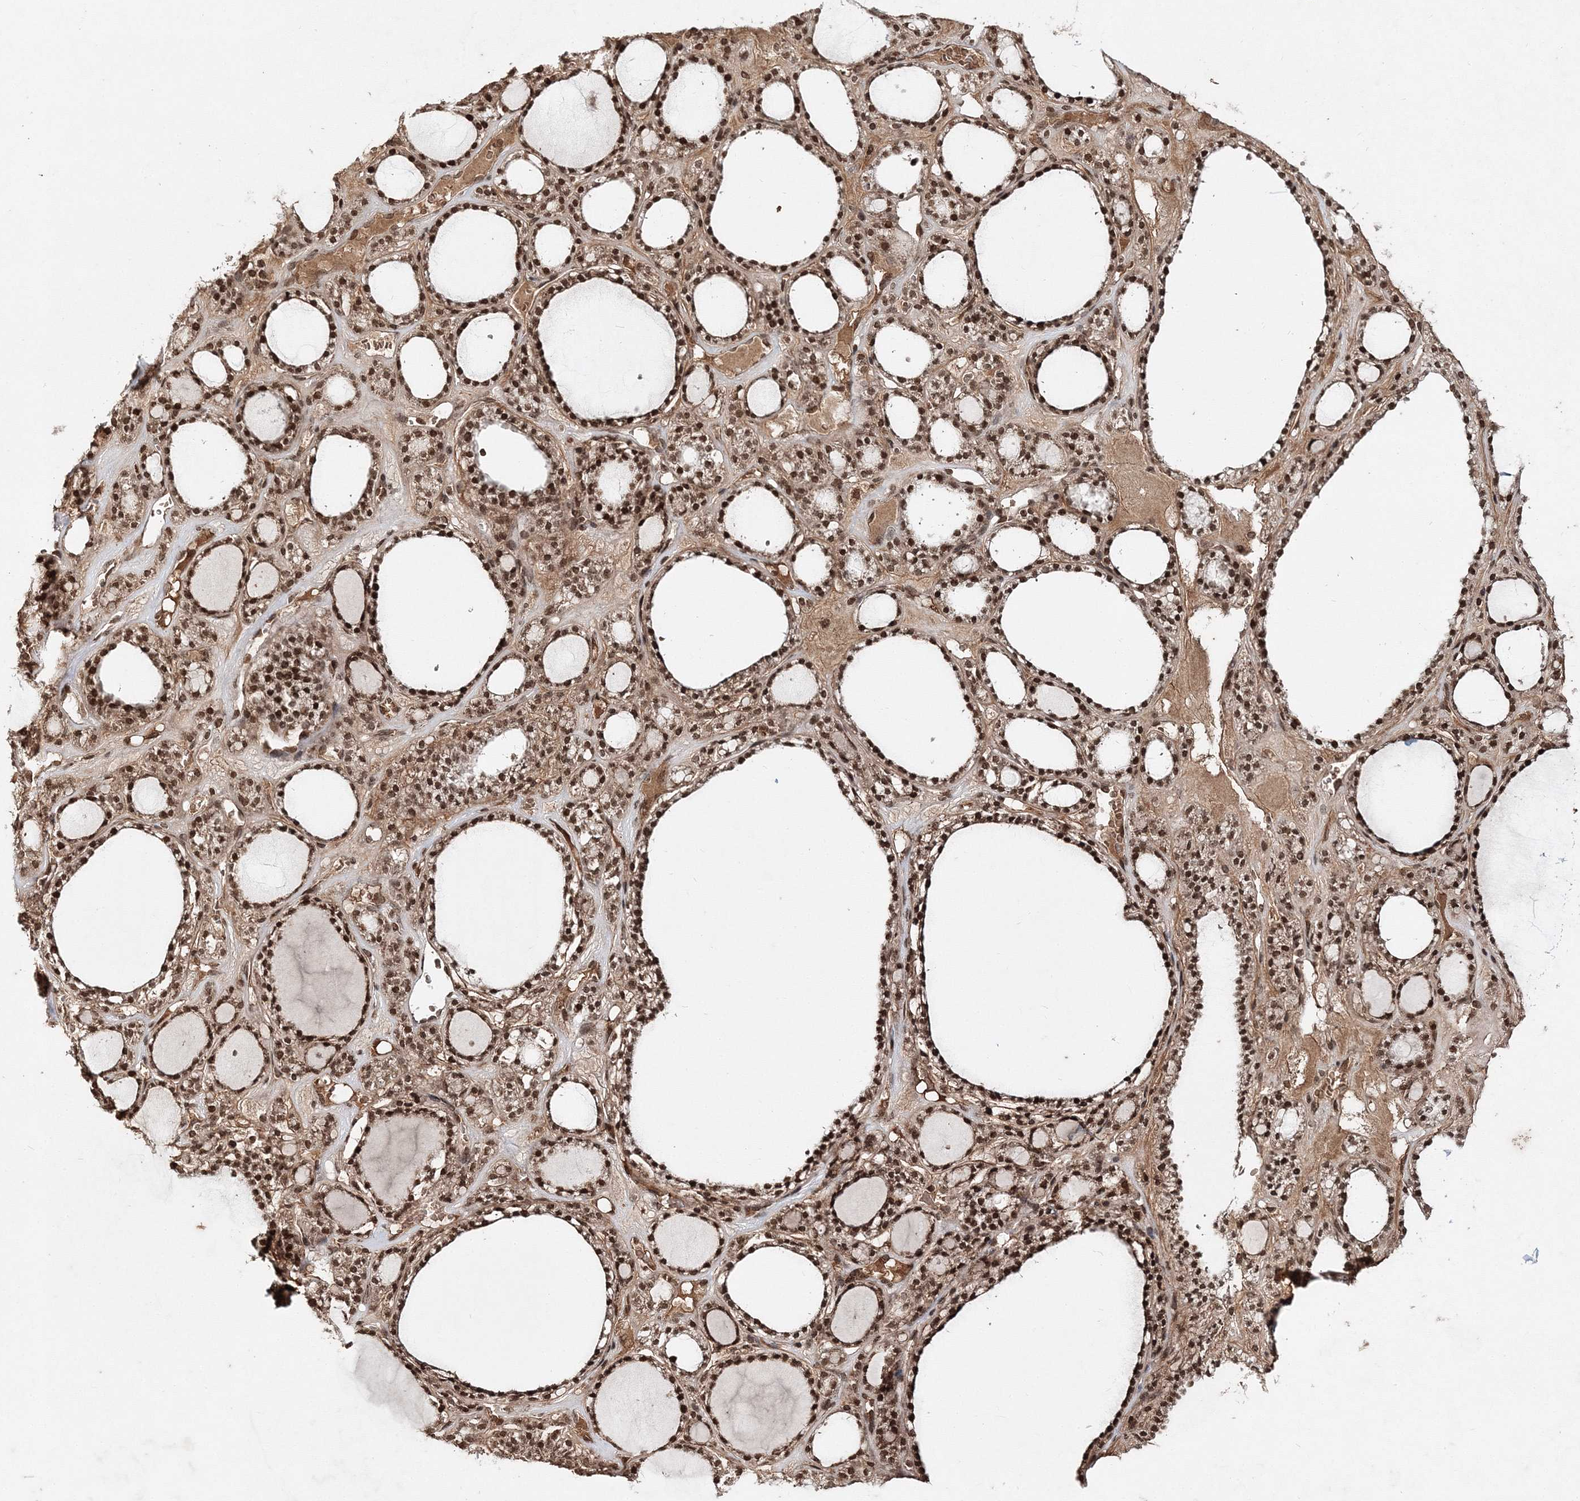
{"staining": {"intensity": "moderate", "quantity": ">75%", "location": "cytoplasmic/membranous,nuclear"}, "tissue": "thyroid gland", "cell_type": "Glandular cells", "image_type": "normal", "snomed": [{"axis": "morphology", "description": "Normal tissue, NOS"}, {"axis": "topography", "description": "Thyroid gland"}], "caption": "A medium amount of moderate cytoplasmic/membranous,nuclear expression is seen in approximately >75% of glandular cells in unremarkable thyroid gland. The protein is stained brown, and the nuclei are stained in blue (DAB (3,3'-diaminobenzidine) IHC with brightfield microscopy, high magnification).", "gene": "CARM1", "patient": {"sex": "female", "age": 28}}